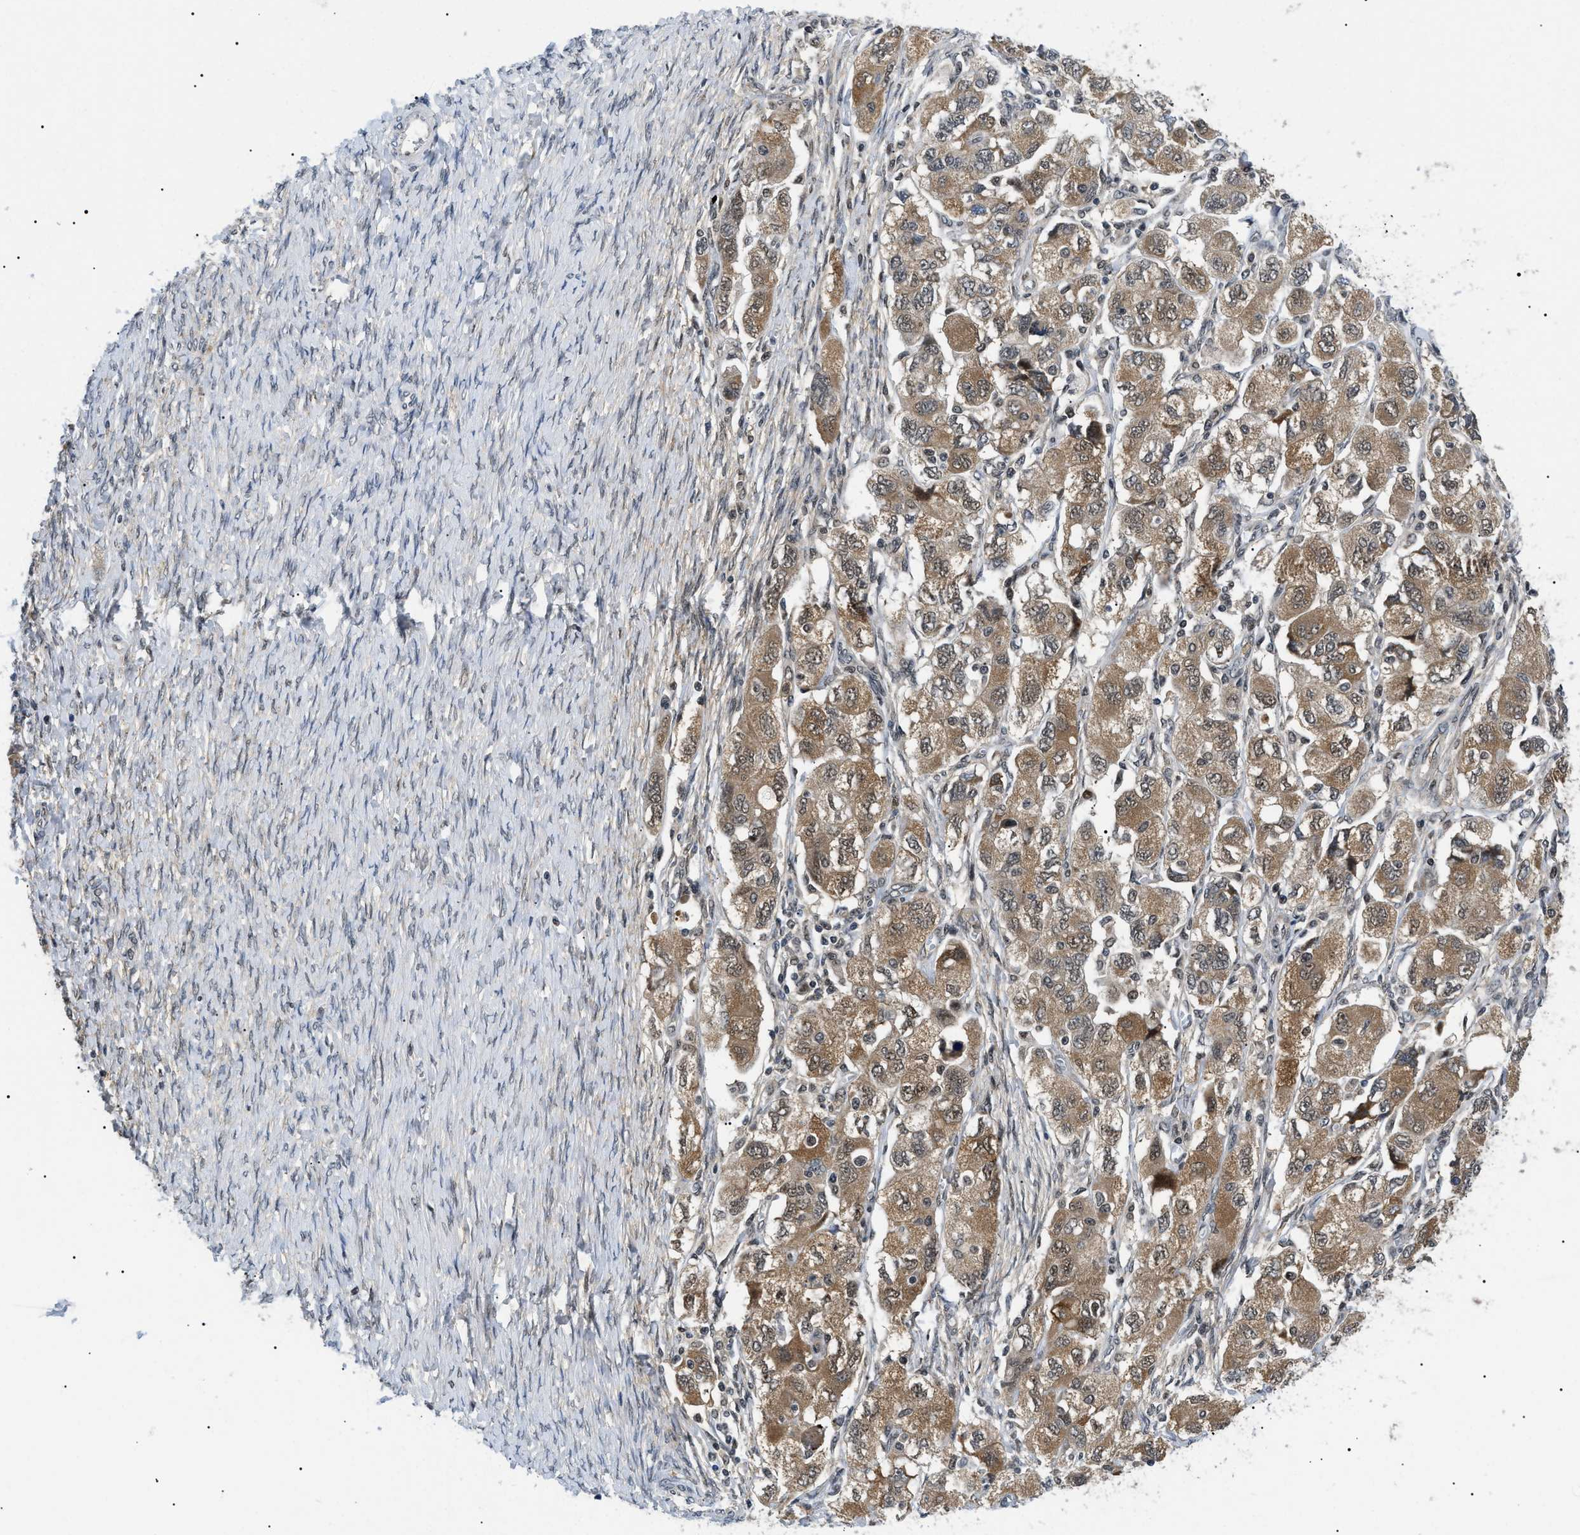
{"staining": {"intensity": "moderate", "quantity": ">75%", "location": "cytoplasmic/membranous,nuclear"}, "tissue": "ovarian cancer", "cell_type": "Tumor cells", "image_type": "cancer", "snomed": [{"axis": "morphology", "description": "Carcinoma, NOS"}, {"axis": "morphology", "description": "Cystadenocarcinoma, serous, NOS"}, {"axis": "topography", "description": "Ovary"}], "caption": "Carcinoma (ovarian) stained with a brown dye shows moderate cytoplasmic/membranous and nuclear positive staining in about >75% of tumor cells.", "gene": "RBM15", "patient": {"sex": "female", "age": 69}}